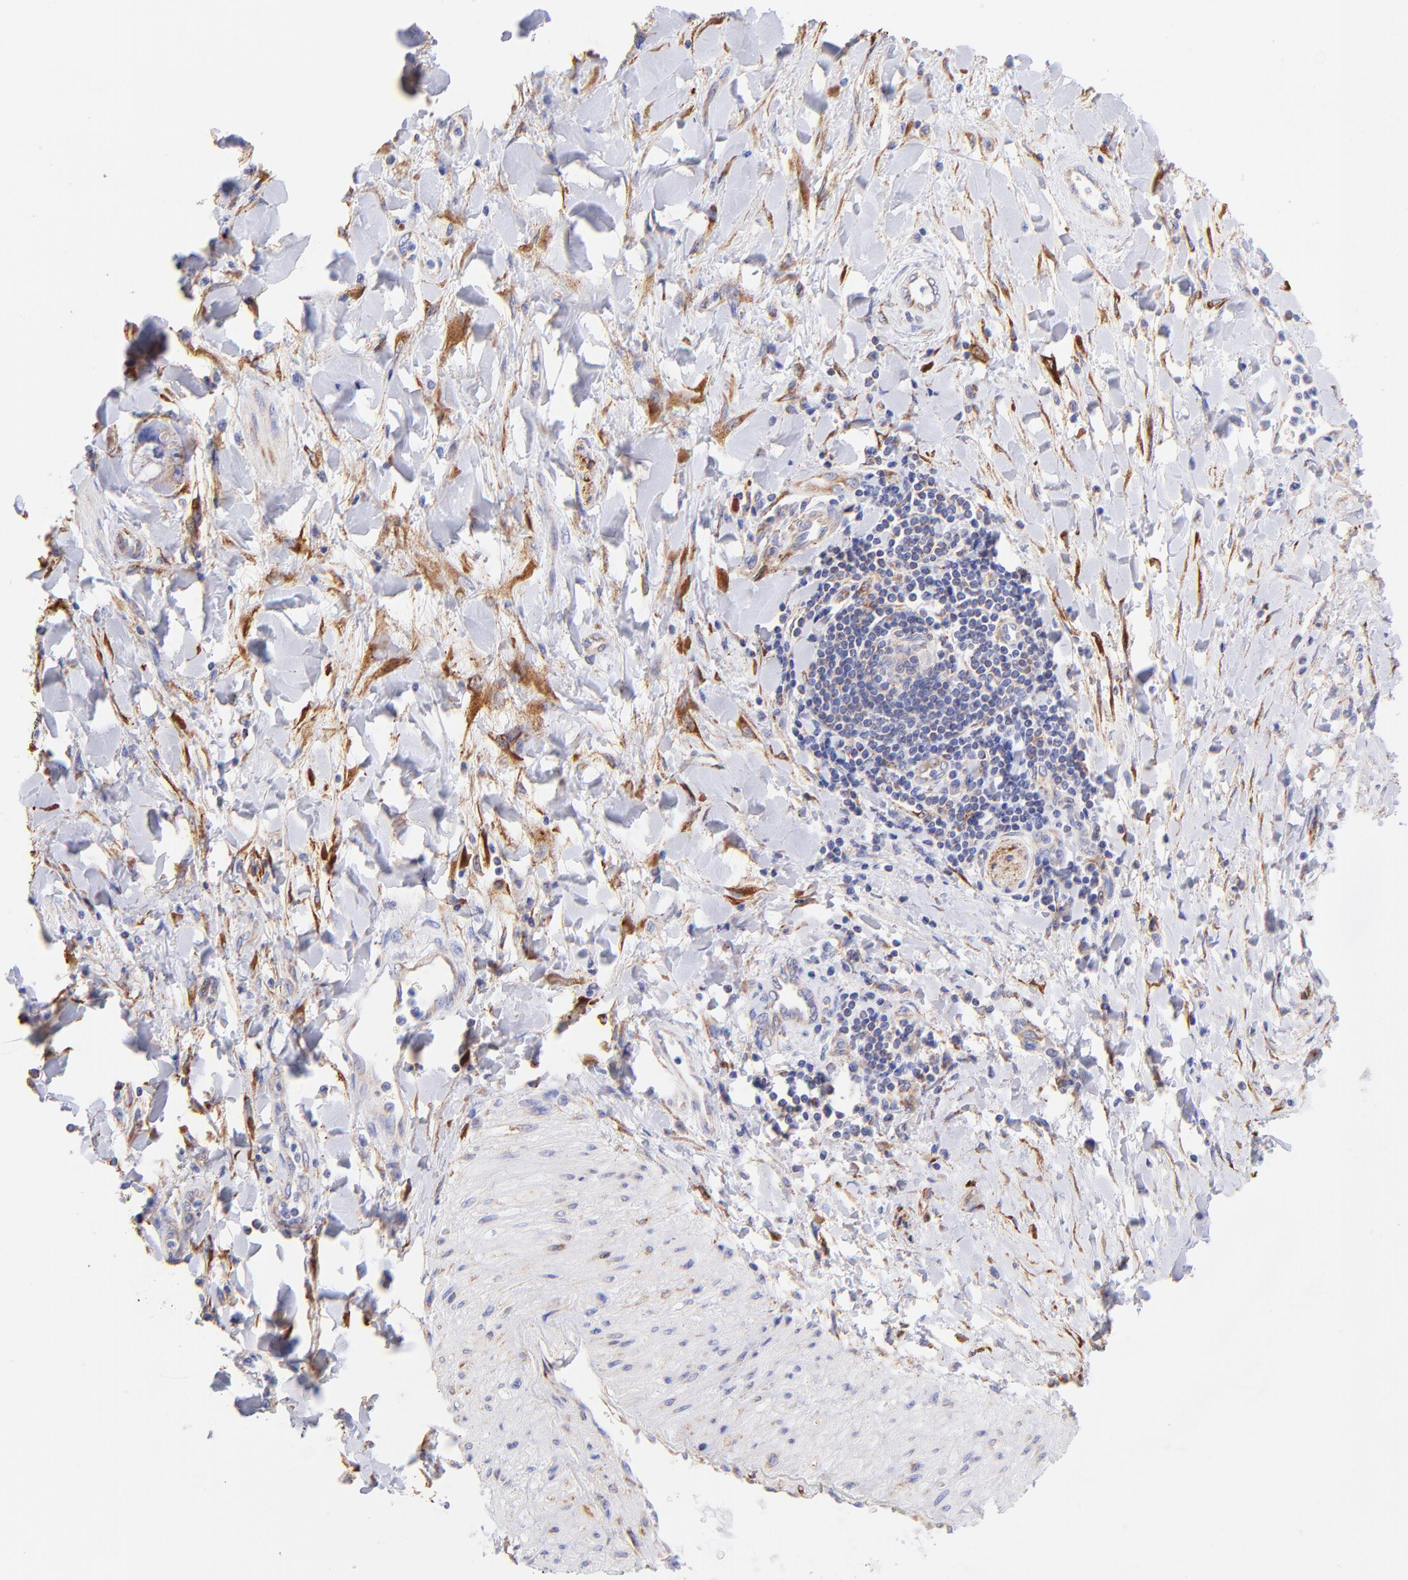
{"staining": {"intensity": "negative", "quantity": "none", "location": "none"}, "tissue": "adipose tissue", "cell_type": "Adipocytes", "image_type": "normal", "snomed": [{"axis": "morphology", "description": "Normal tissue, NOS"}, {"axis": "morphology", "description": "Cholangiocarcinoma"}, {"axis": "topography", "description": "Liver"}, {"axis": "topography", "description": "Peripheral nerve tissue"}], "caption": "Immunohistochemistry (IHC) photomicrograph of normal adipose tissue: adipose tissue stained with DAB (3,3'-diaminobenzidine) displays no significant protein staining in adipocytes.", "gene": "SPARC", "patient": {"sex": "male", "age": 50}}